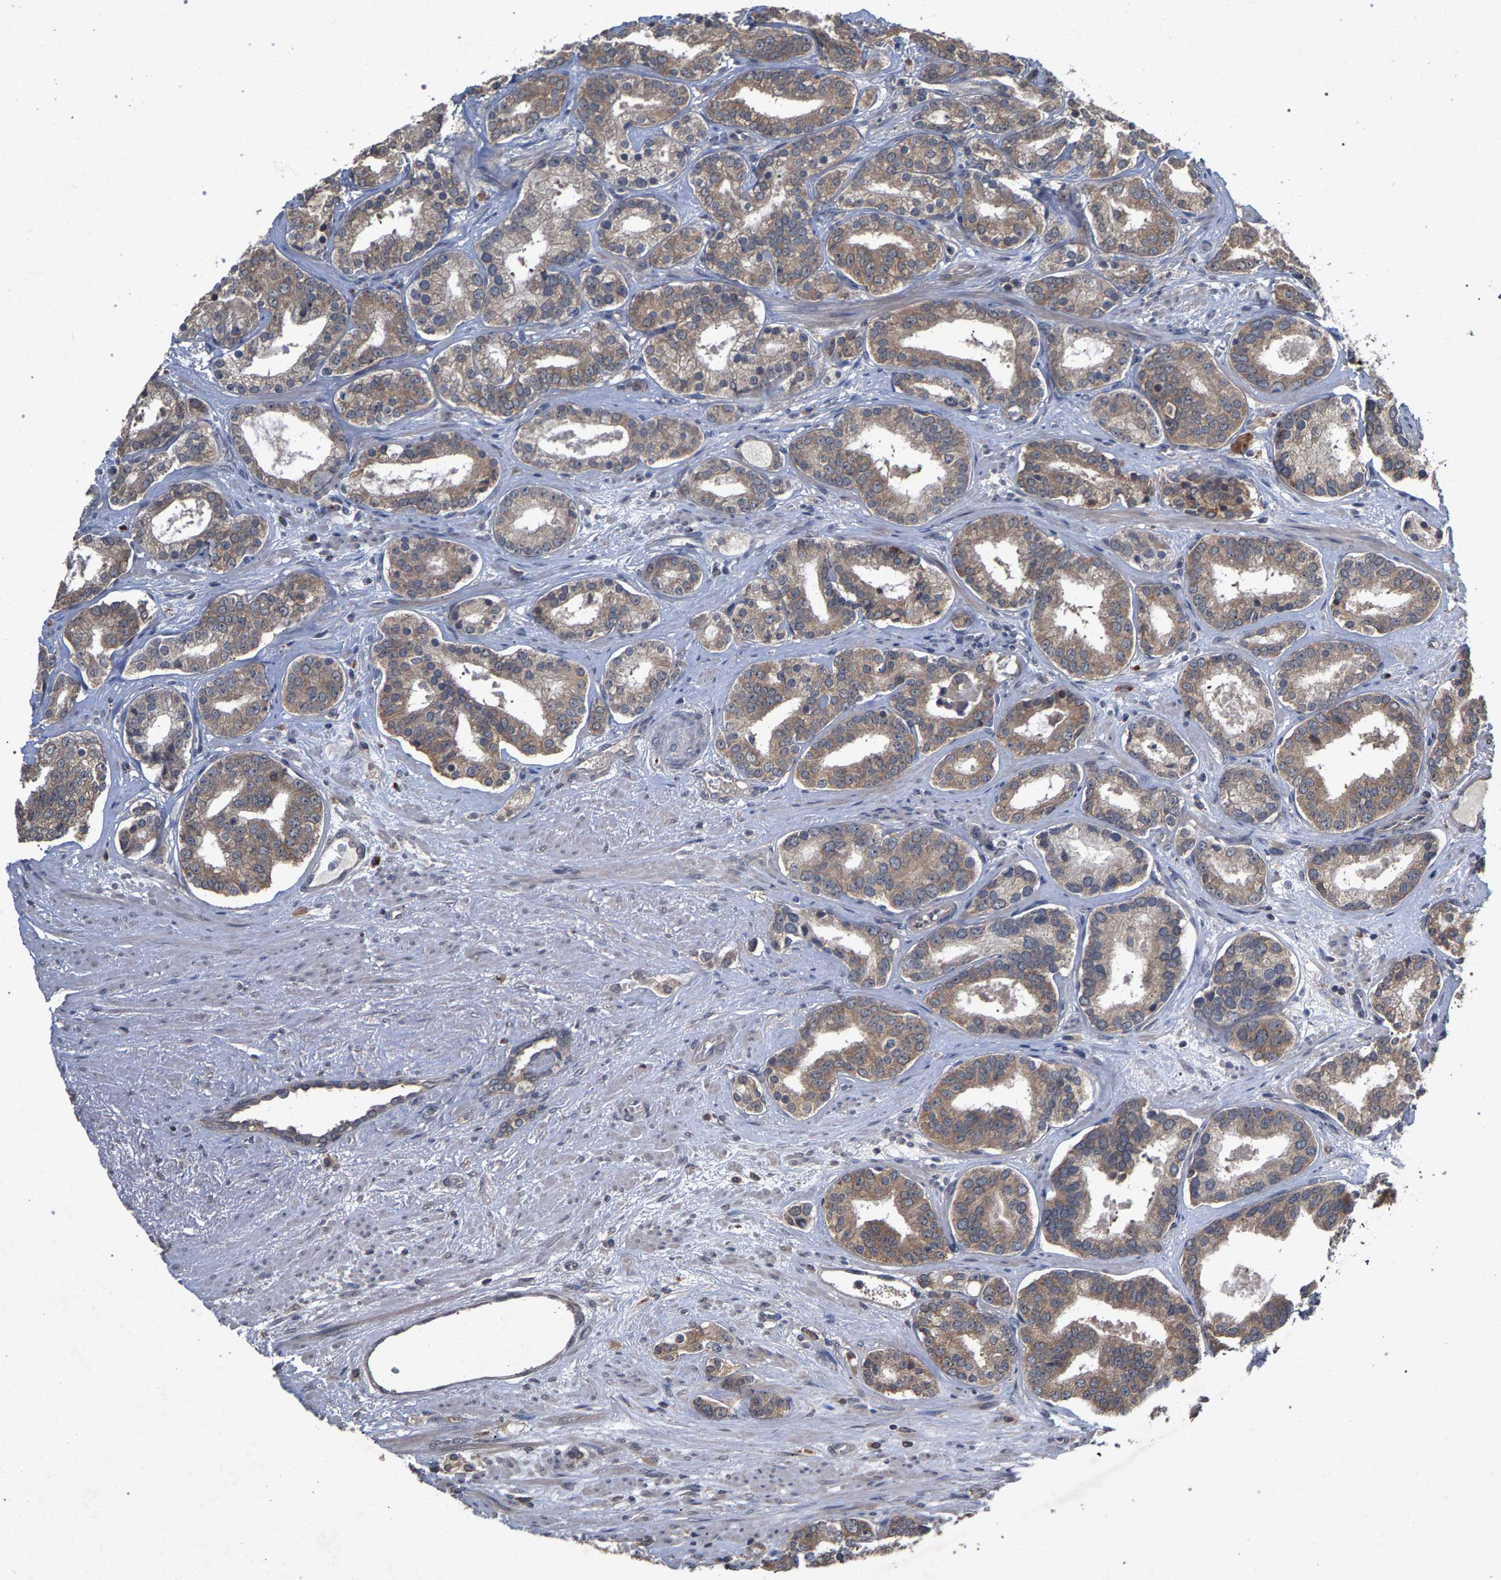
{"staining": {"intensity": "weak", "quantity": ">75%", "location": "cytoplasmic/membranous"}, "tissue": "prostate cancer", "cell_type": "Tumor cells", "image_type": "cancer", "snomed": [{"axis": "morphology", "description": "Adenocarcinoma, Low grade"}, {"axis": "topography", "description": "Prostate"}], "caption": "This image exhibits IHC staining of human adenocarcinoma (low-grade) (prostate), with low weak cytoplasmic/membranous staining in approximately >75% of tumor cells.", "gene": "SLC4A4", "patient": {"sex": "male", "age": 63}}